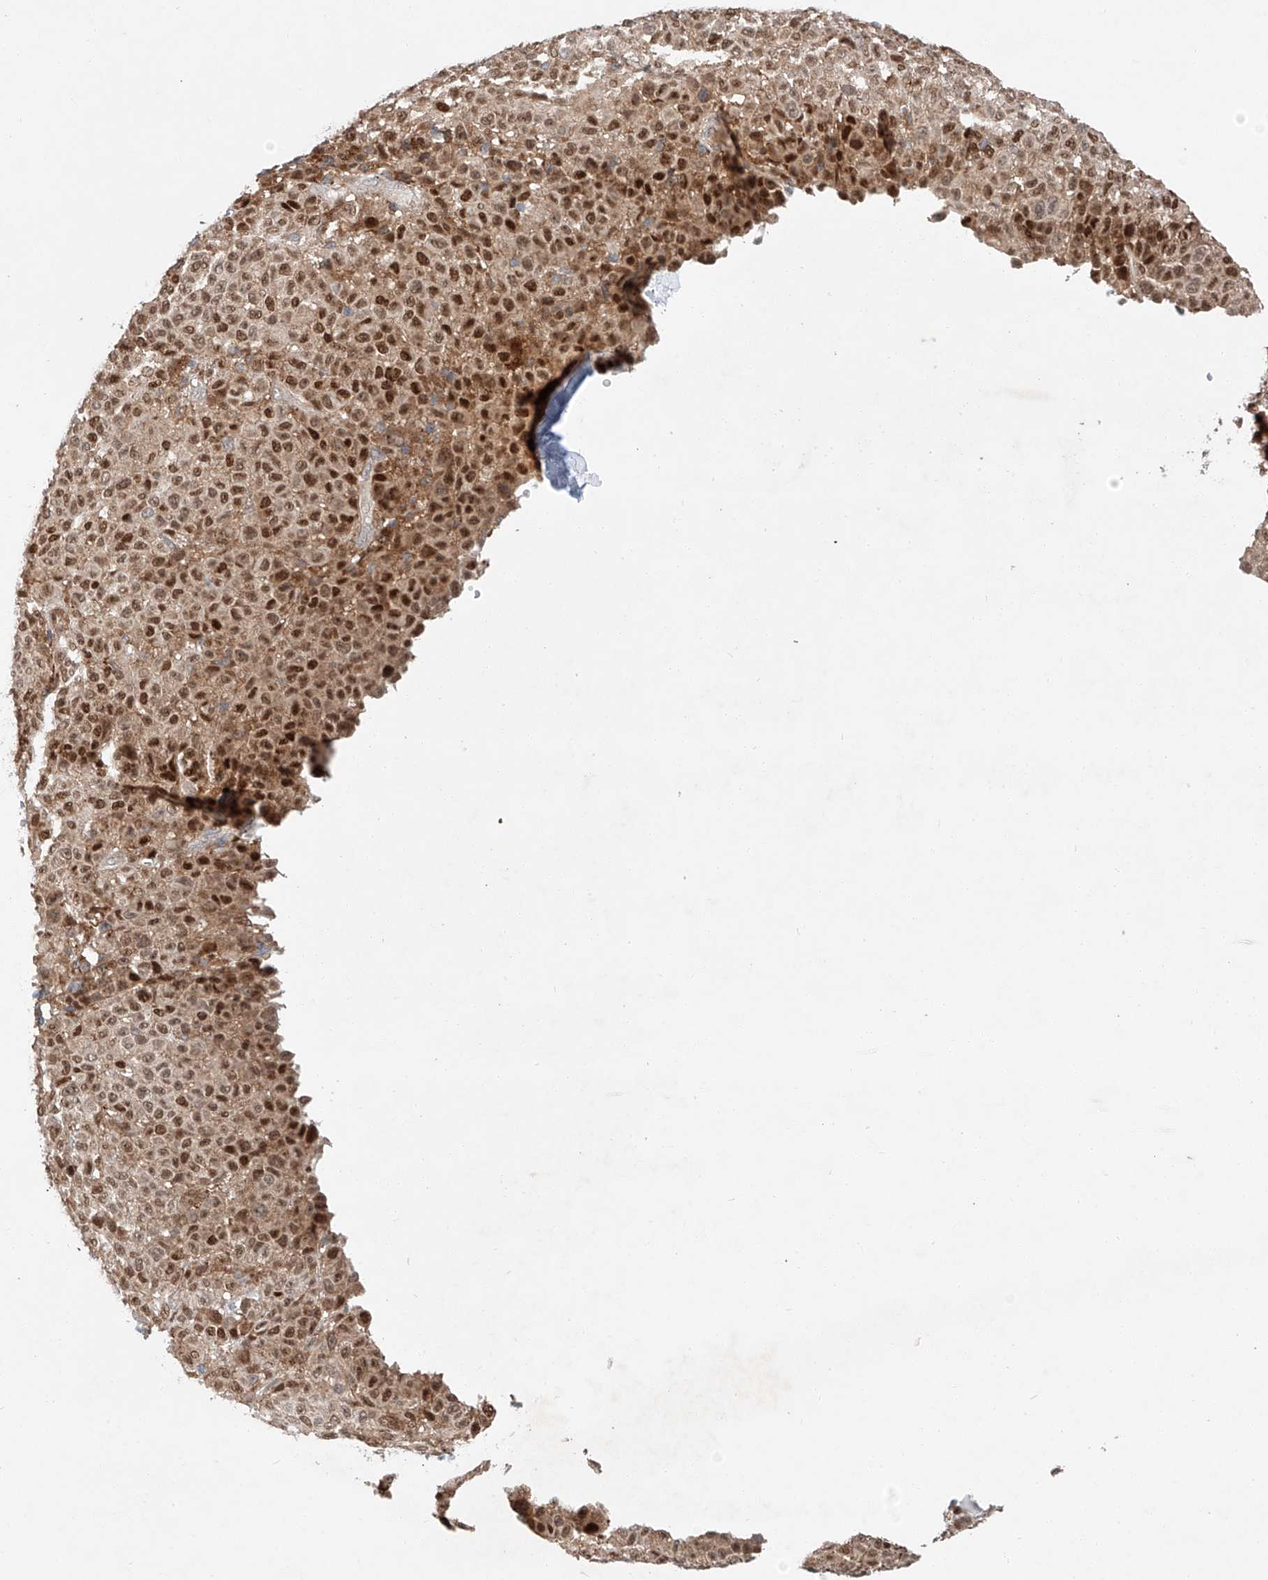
{"staining": {"intensity": "strong", "quantity": ">75%", "location": "nuclear"}, "tissue": "melanoma", "cell_type": "Tumor cells", "image_type": "cancer", "snomed": [{"axis": "morphology", "description": "Malignant melanoma, NOS"}, {"axis": "topography", "description": "Skin"}], "caption": "Melanoma tissue shows strong nuclear expression in about >75% of tumor cells", "gene": "RUSC1", "patient": {"sex": "female", "age": 94}}